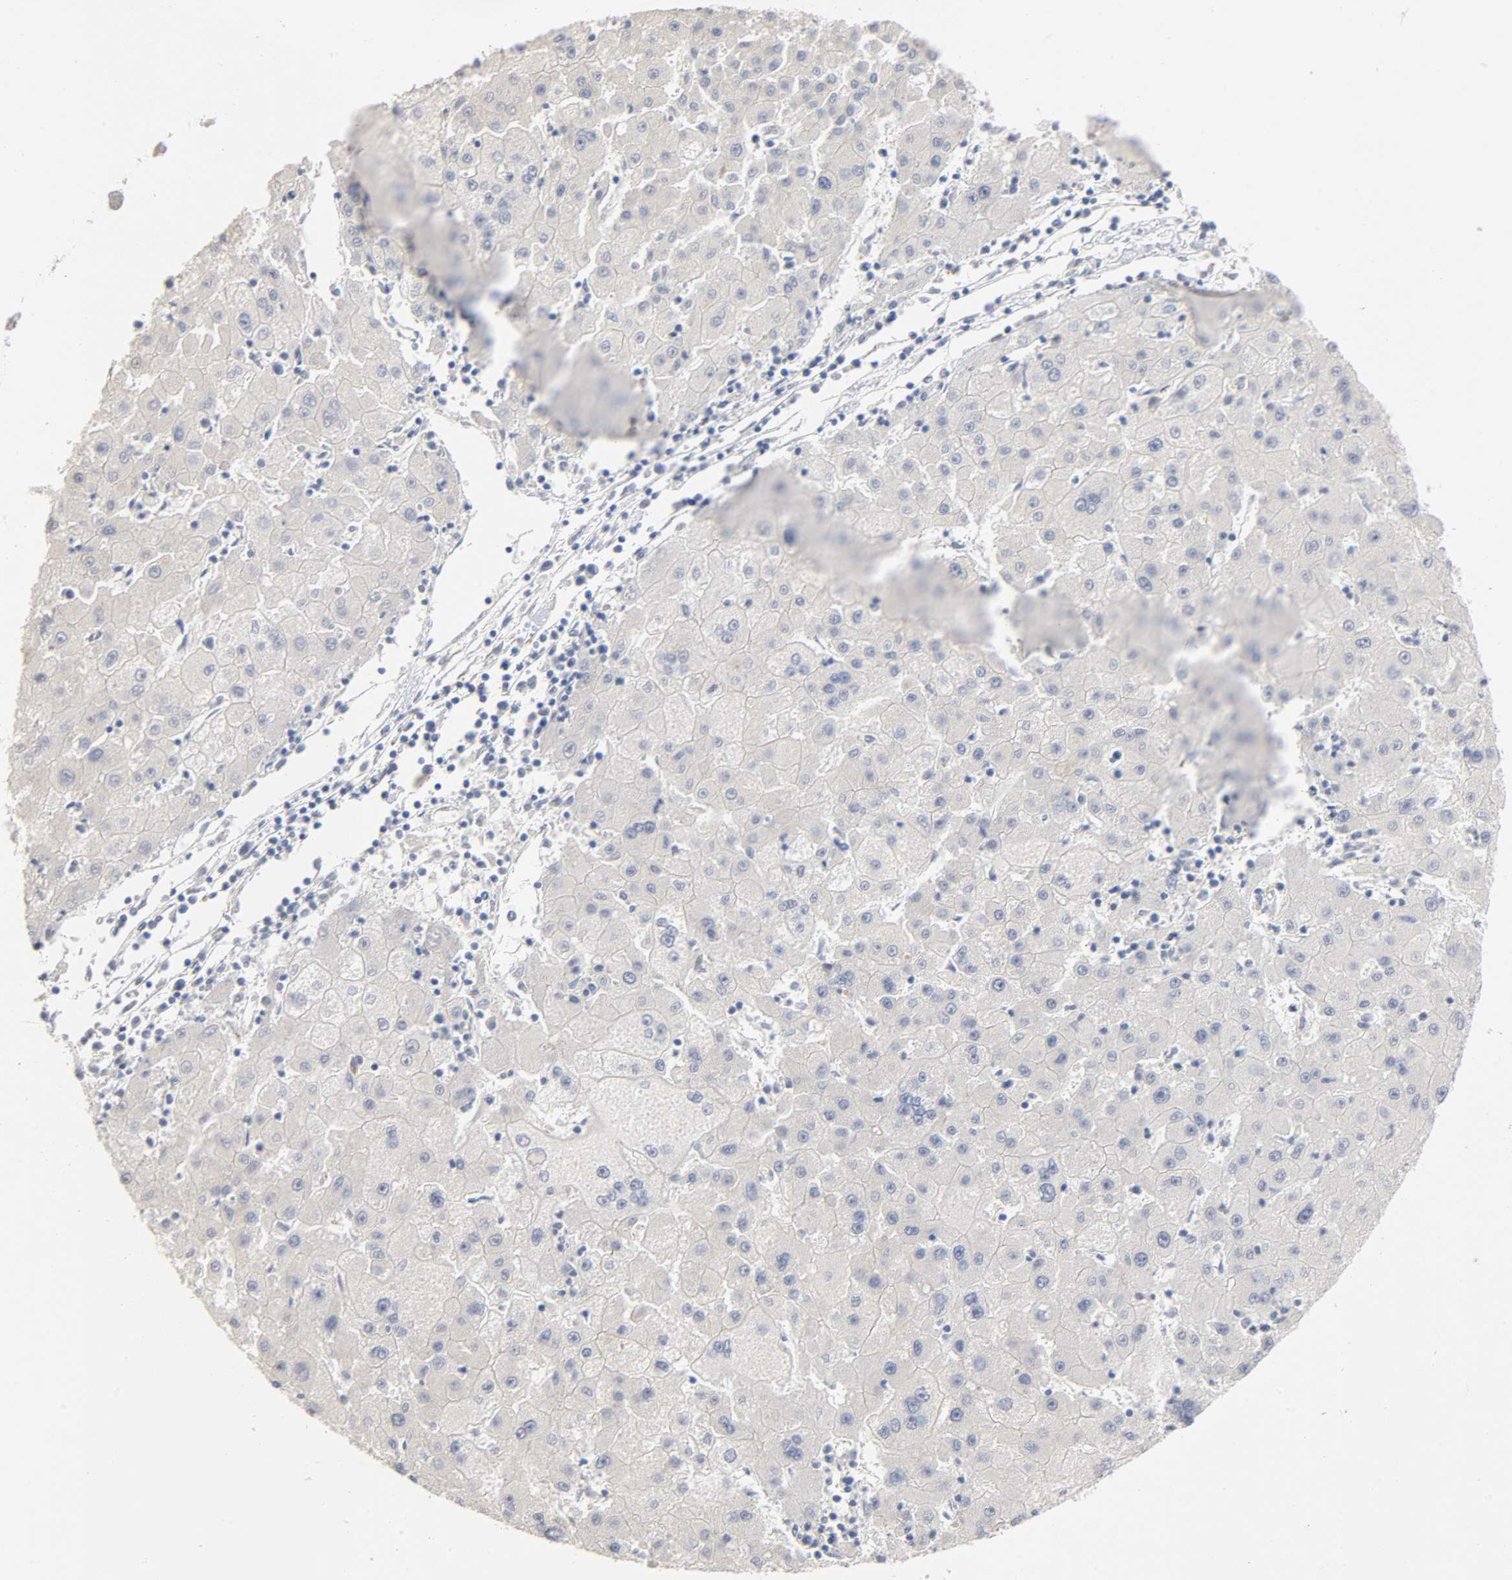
{"staining": {"intensity": "negative", "quantity": "none", "location": "none"}, "tissue": "liver cancer", "cell_type": "Tumor cells", "image_type": "cancer", "snomed": [{"axis": "morphology", "description": "Carcinoma, Hepatocellular, NOS"}, {"axis": "topography", "description": "Liver"}], "caption": "This is a photomicrograph of immunohistochemistry staining of hepatocellular carcinoma (liver), which shows no expression in tumor cells.", "gene": "AK7", "patient": {"sex": "male", "age": 72}}